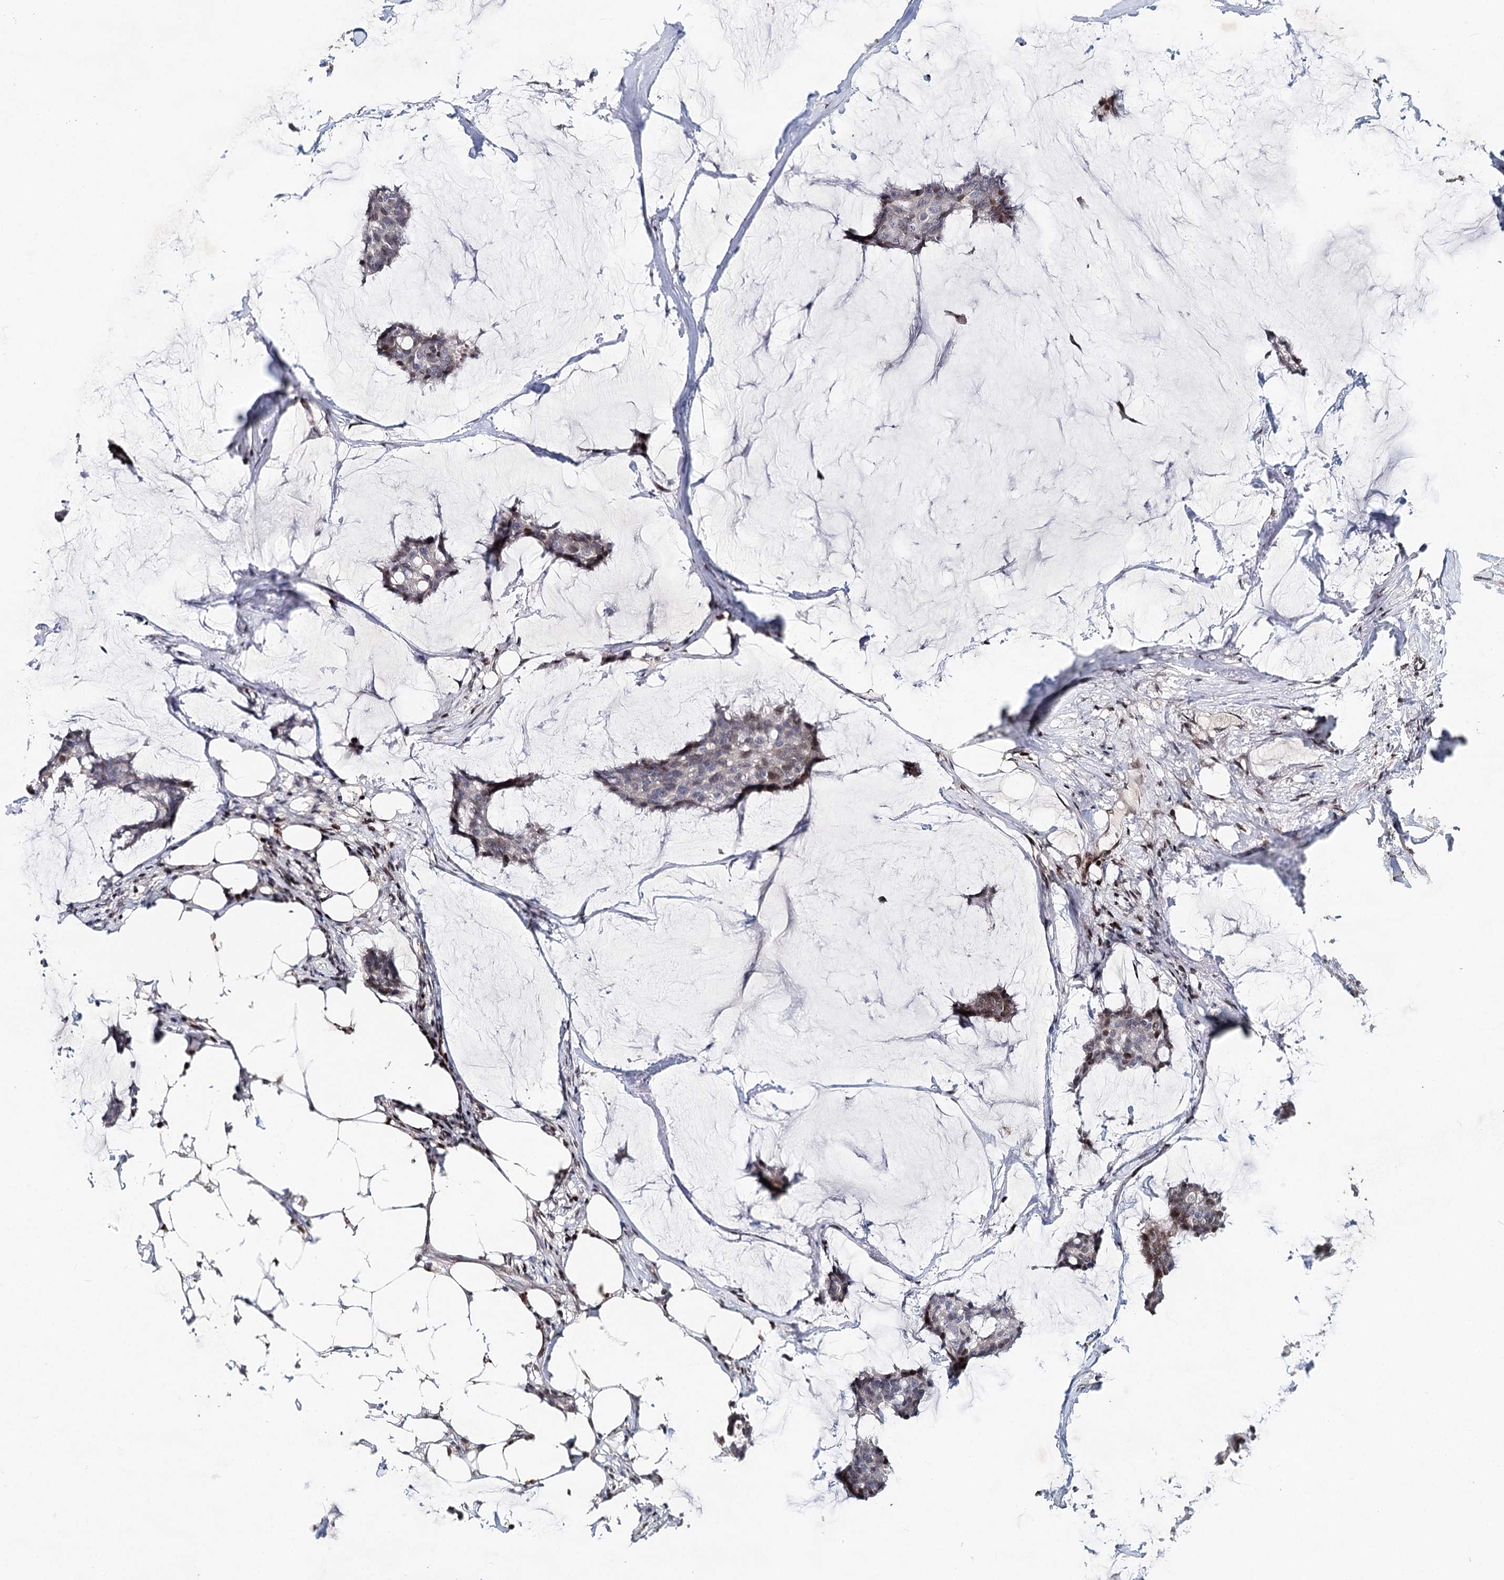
{"staining": {"intensity": "moderate", "quantity": "<25%", "location": "nuclear"}, "tissue": "breast cancer", "cell_type": "Tumor cells", "image_type": "cancer", "snomed": [{"axis": "morphology", "description": "Duct carcinoma"}, {"axis": "topography", "description": "Breast"}], "caption": "A brown stain shows moderate nuclear positivity of a protein in breast cancer tumor cells.", "gene": "FRMD4A", "patient": {"sex": "female", "age": 93}}